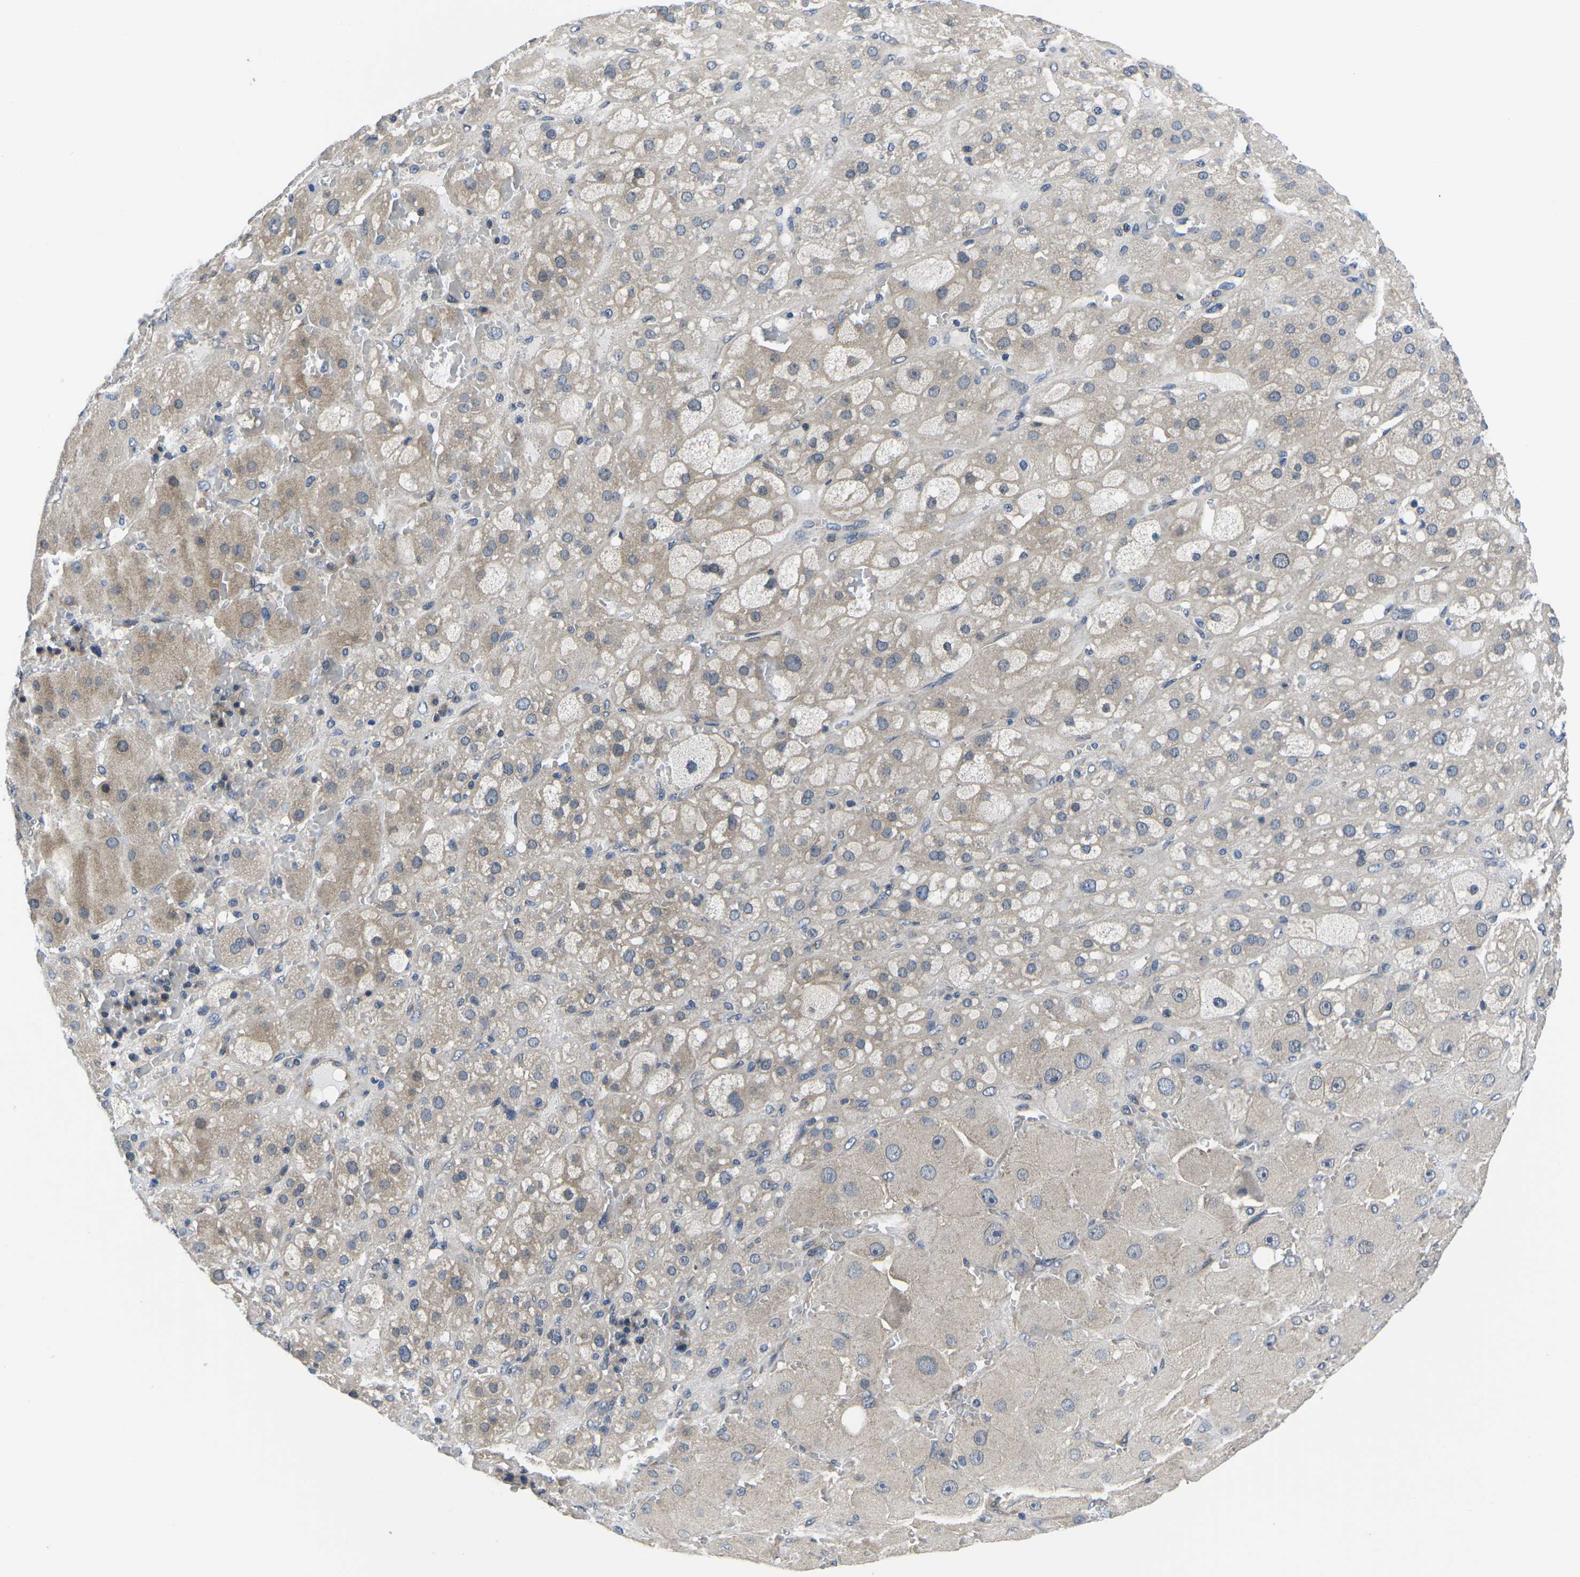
{"staining": {"intensity": "weak", "quantity": "25%-75%", "location": "cytoplasmic/membranous"}, "tissue": "adrenal gland", "cell_type": "Glandular cells", "image_type": "normal", "snomed": [{"axis": "morphology", "description": "Normal tissue, NOS"}, {"axis": "topography", "description": "Adrenal gland"}], "caption": "Adrenal gland stained for a protein displays weak cytoplasmic/membranous positivity in glandular cells. The staining is performed using DAB brown chromogen to label protein expression. The nuclei are counter-stained blue using hematoxylin.", "gene": "GSK3B", "patient": {"sex": "female", "age": 47}}